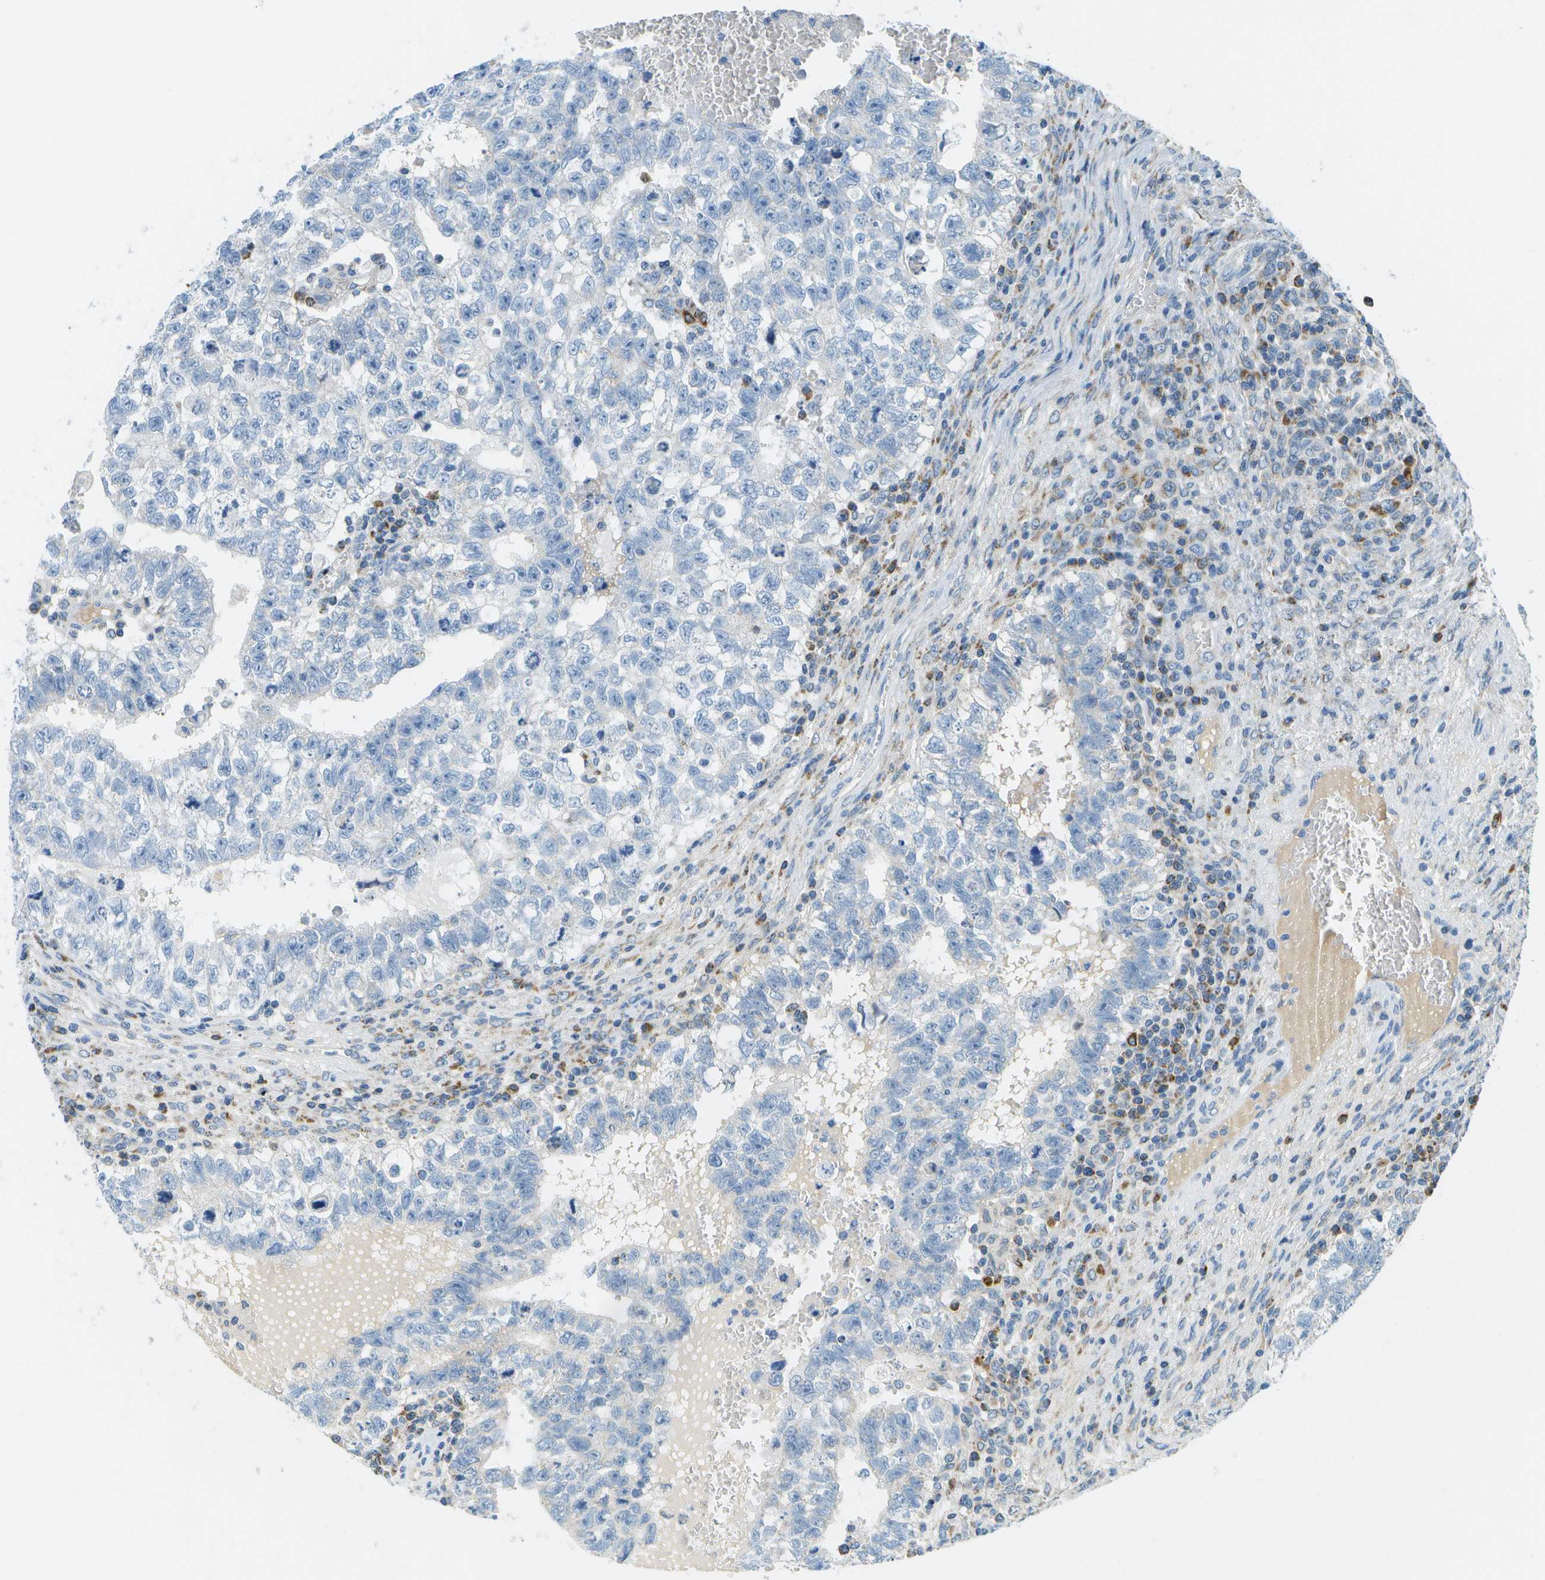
{"staining": {"intensity": "negative", "quantity": "none", "location": "none"}, "tissue": "testis cancer", "cell_type": "Tumor cells", "image_type": "cancer", "snomed": [{"axis": "morphology", "description": "Seminoma, NOS"}, {"axis": "morphology", "description": "Carcinoma, Embryonal, NOS"}, {"axis": "topography", "description": "Testis"}], "caption": "Micrograph shows no significant protein staining in tumor cells of testis cancer.", "gene": "PTGIS", "patient": {"sex": "male", "age": 38}}